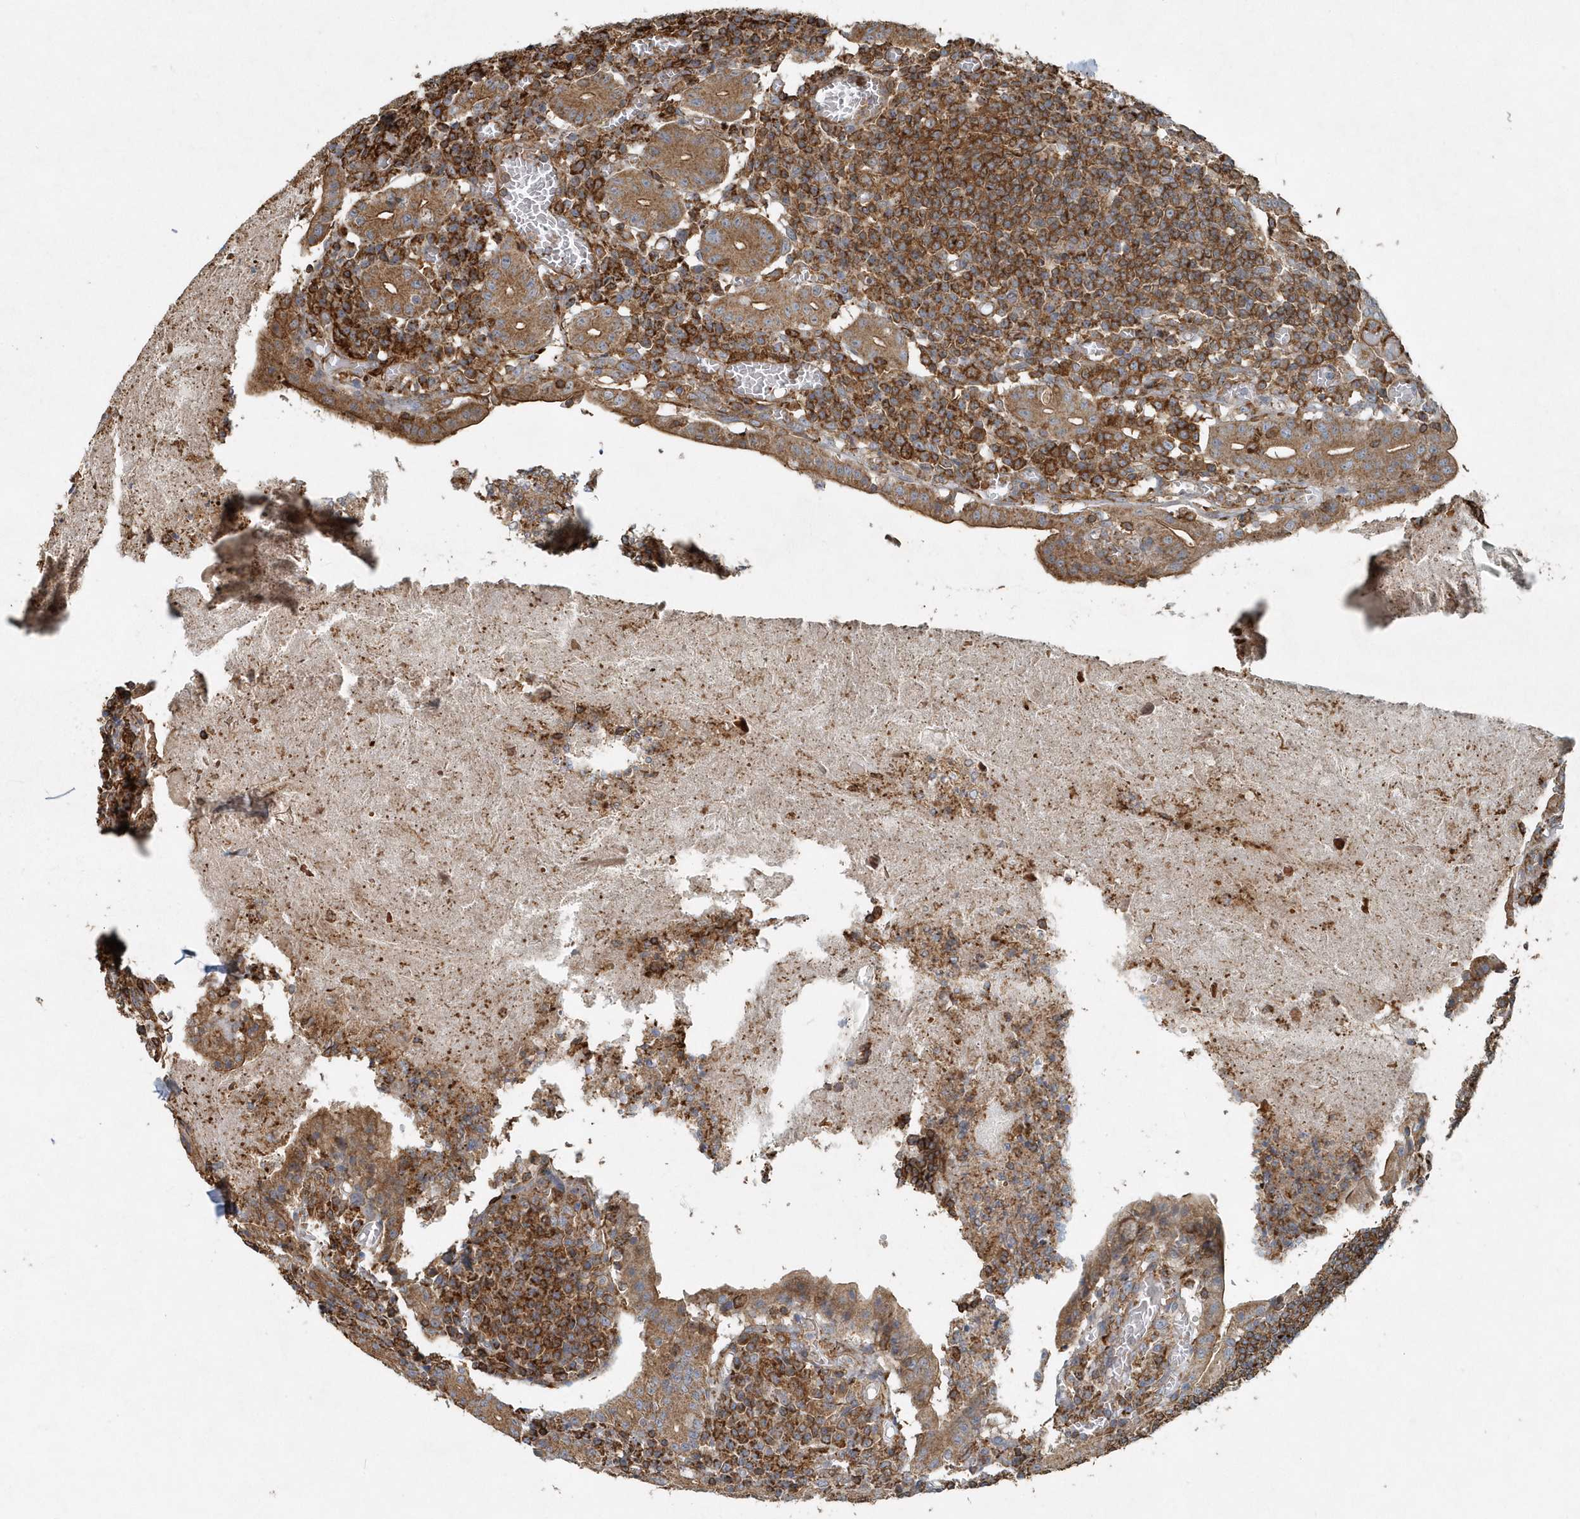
{"staining": {"intensity": "strong", "quantity": ">75%", "location": "cytoplasmic/membranous"}, "tissue": "small intestine", "cell_type": "Glandular cells", "image_type": "normal", "snomed": [{"axis": "morphology", "description": "Normal tissue, NOS"}, {"axis": "morphology", "description": "Cystadenocarcinoma, serous, Metastatic site"}, {"axis": "topography", "description": "Small intestine"}], "caption": "High-magnification brightfield microscopy of unremarkable small intestine stained with DAB (brown) and counterstained with hematoxylin (blue). glandular cells exhibit strong cytoplasmic/membranous staining is present in about>75% of cells.", "gene": "MMUT", "patient": {"sex": "female", "age": 61}}